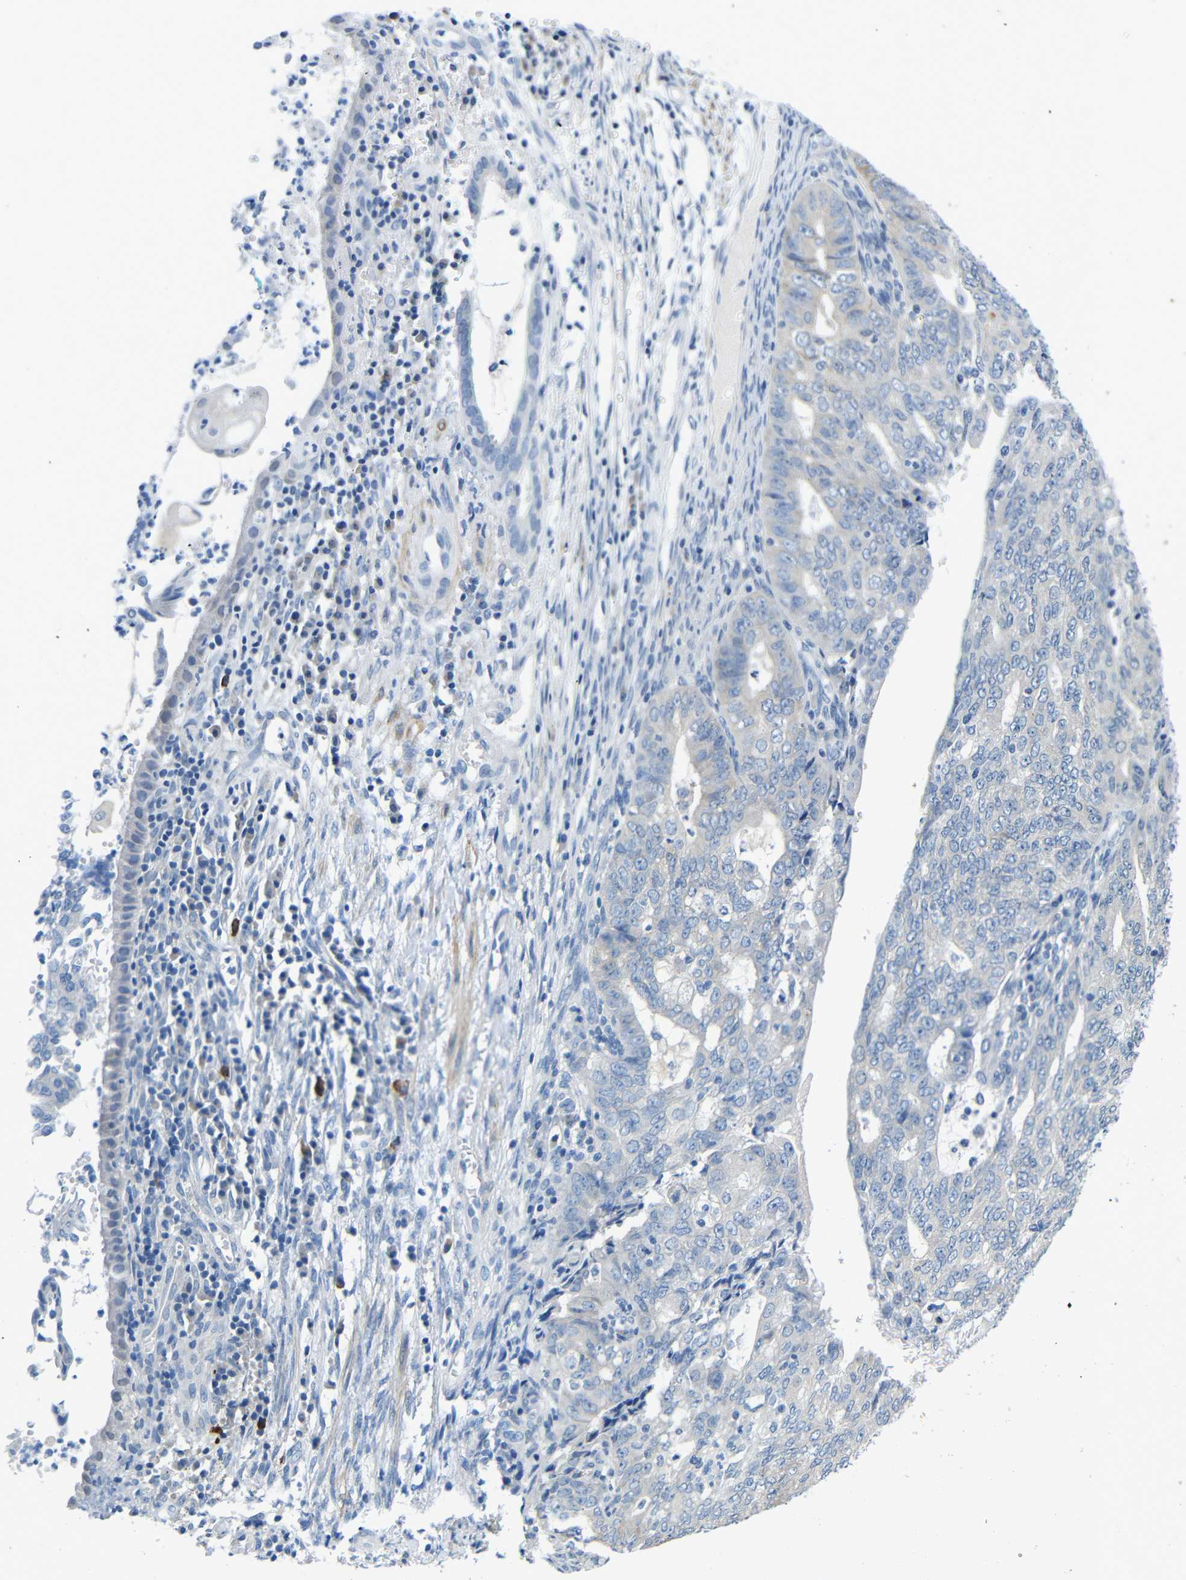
{"staining": {"intensity": "weak", "quantity": "<25%", "location": "cytoplasmic/membranous"}, "tissue": "endometrial cancer", "cell_type": "Tumor cells", "image_type": "cancer", "snomed": [{"axis": "morphology", "description": "Adenocarcinoma, NOS"}, {"axis": "topography", "description": "Endometrium"}], "caption": "Immunohistochemical staining of adenocarcinoma (endometrial) reveals no significant positivity in tumor cells.", "gene": "NEGR1", "patient": {"sex": "female", "age": 32}}